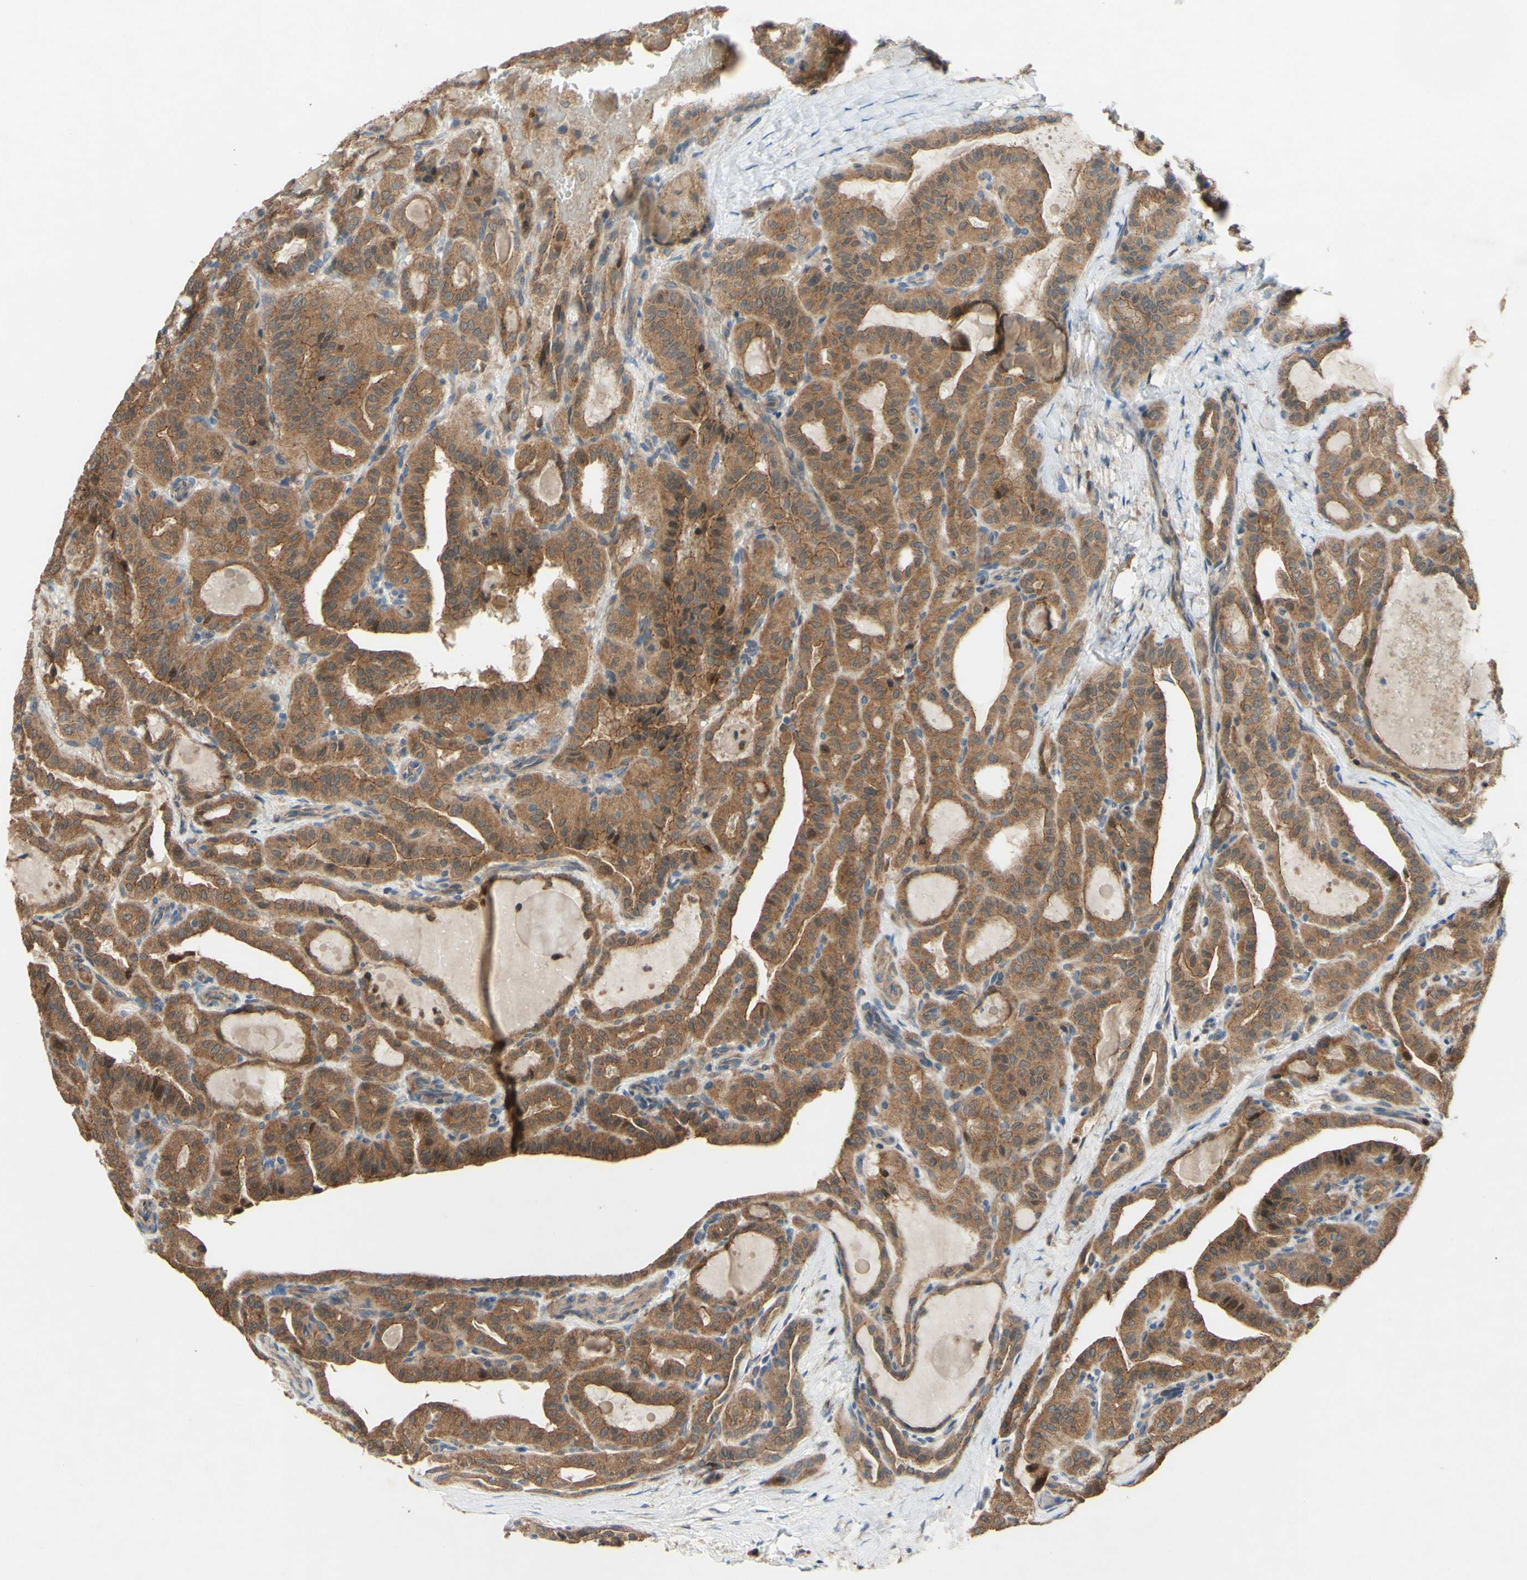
{"staining": {"intensity": "moderate", "quantity": ">75%", "location": "cytoplasmic/membranous"}, "tissue": "thyroid cancer", "cell_type": "Tumor cells", "image_type": "cancer", "snomed": [{"axis": "morphology", "description": "Papillary adenocarcinoma, NOS"}, {"axis": "topography", "description": "Thyroid gland"}], "caption": "Immunohistochemical staining of thyroid cancer shows medium levels of moderate cytoplasmic/membranous expression in about >75% of tumor cells.", "gene": "PDGFB", "patient": {"sex": "male", "age": 77}}